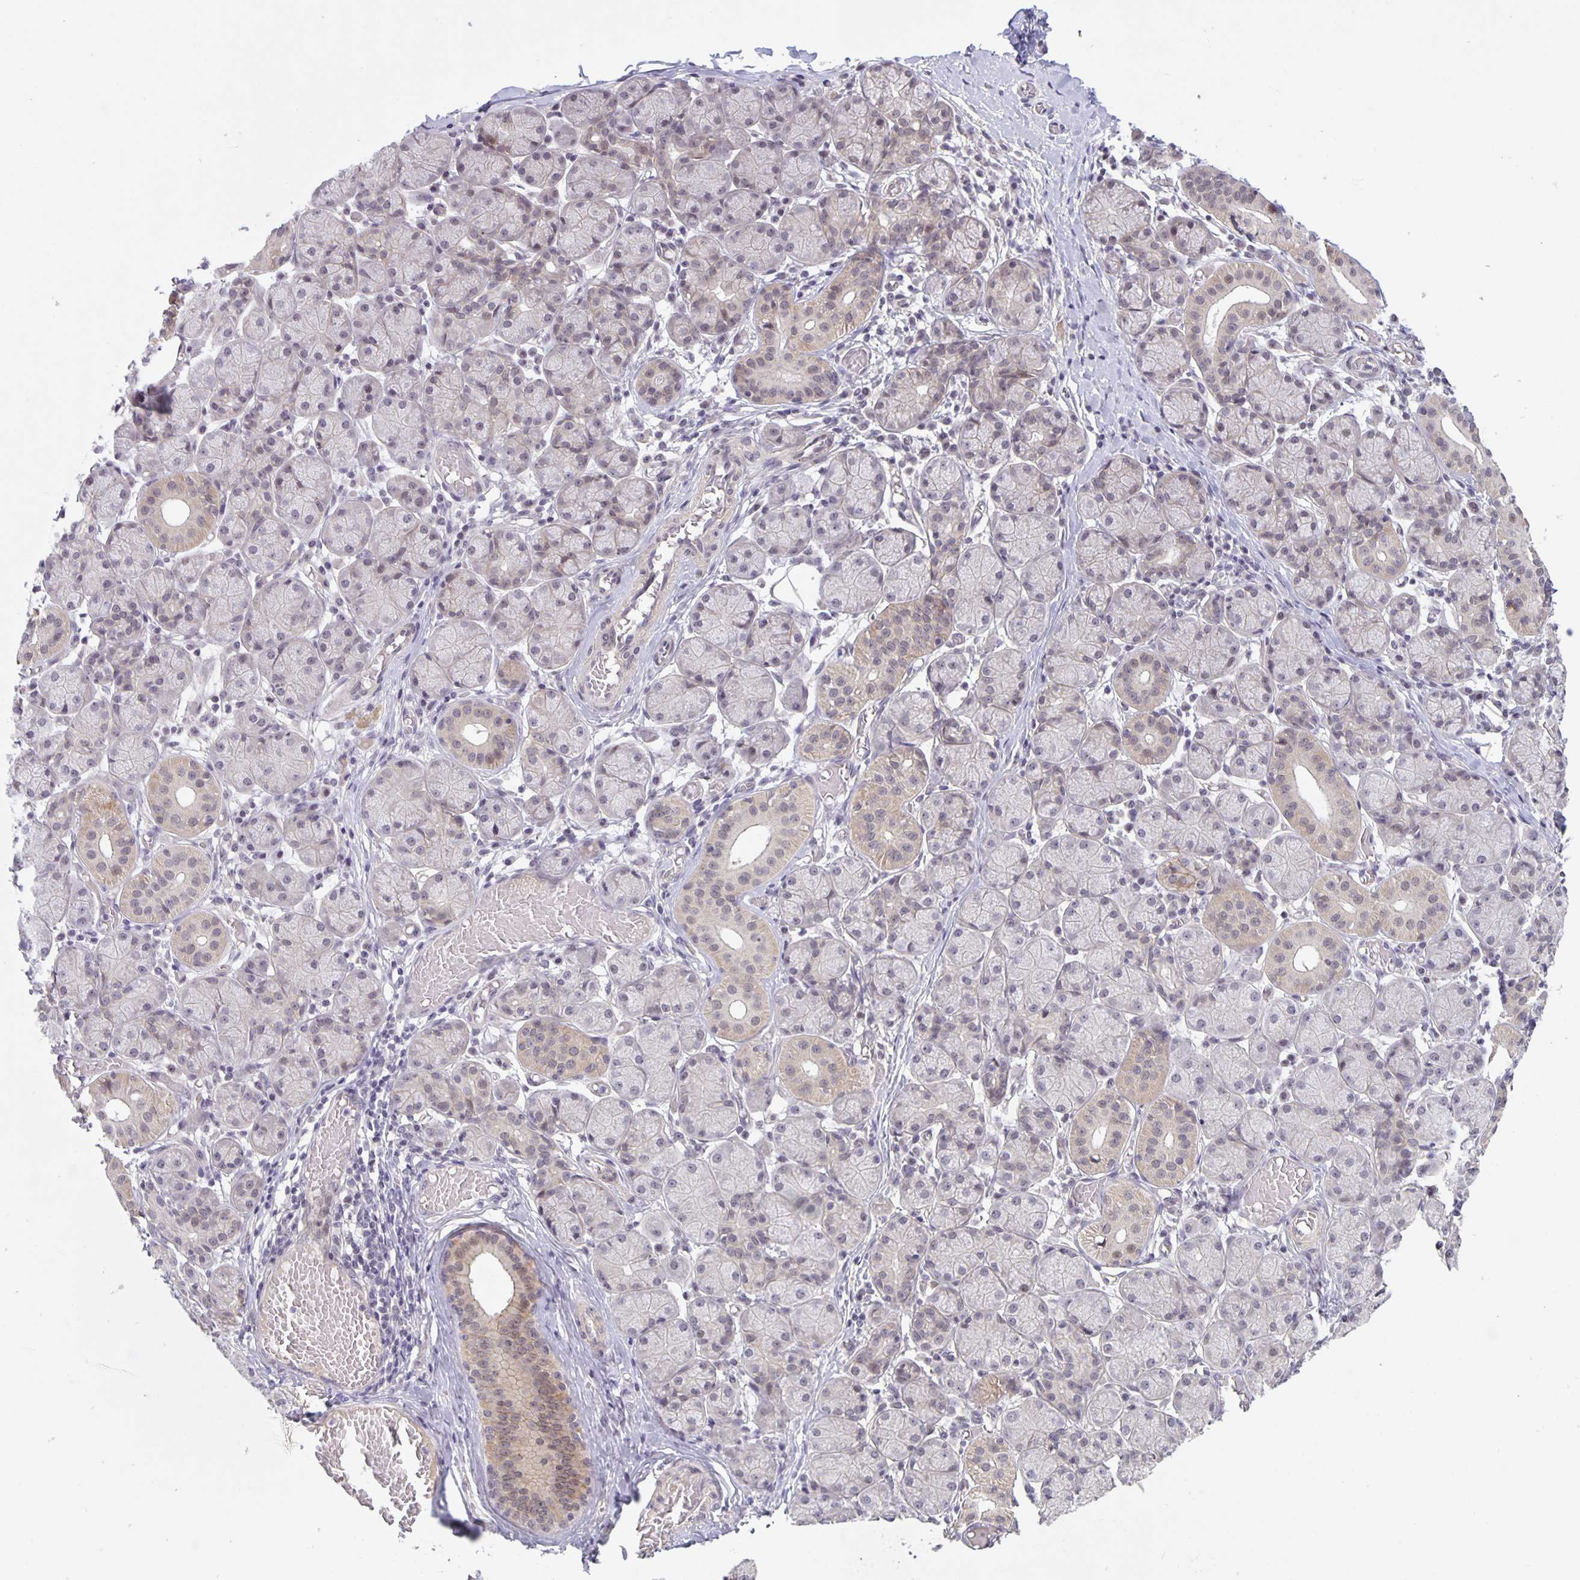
{"staining": {"intensity": "weak", "quantity": "<25%", "location": "cytoplasmic/membranous"}, "tissue": "salivary gland", "cell_type": "Glandular cells", "image_type": "normal", "snomed": [{"axis": "morphology", "description": "Normal tissue, NOS"}, {"axis": "topography", "description": "Salivary gland"}], "caption": "Photomicrograph shows no protein expression in glandular cells of unremarkable salivary gland. (DAB (3,3'-diaminobenzidine) immunohistochemistry with hematoxylin counter stain).", "gene": "ARVCF", "patient": {"sex": "female", "age": 24}}